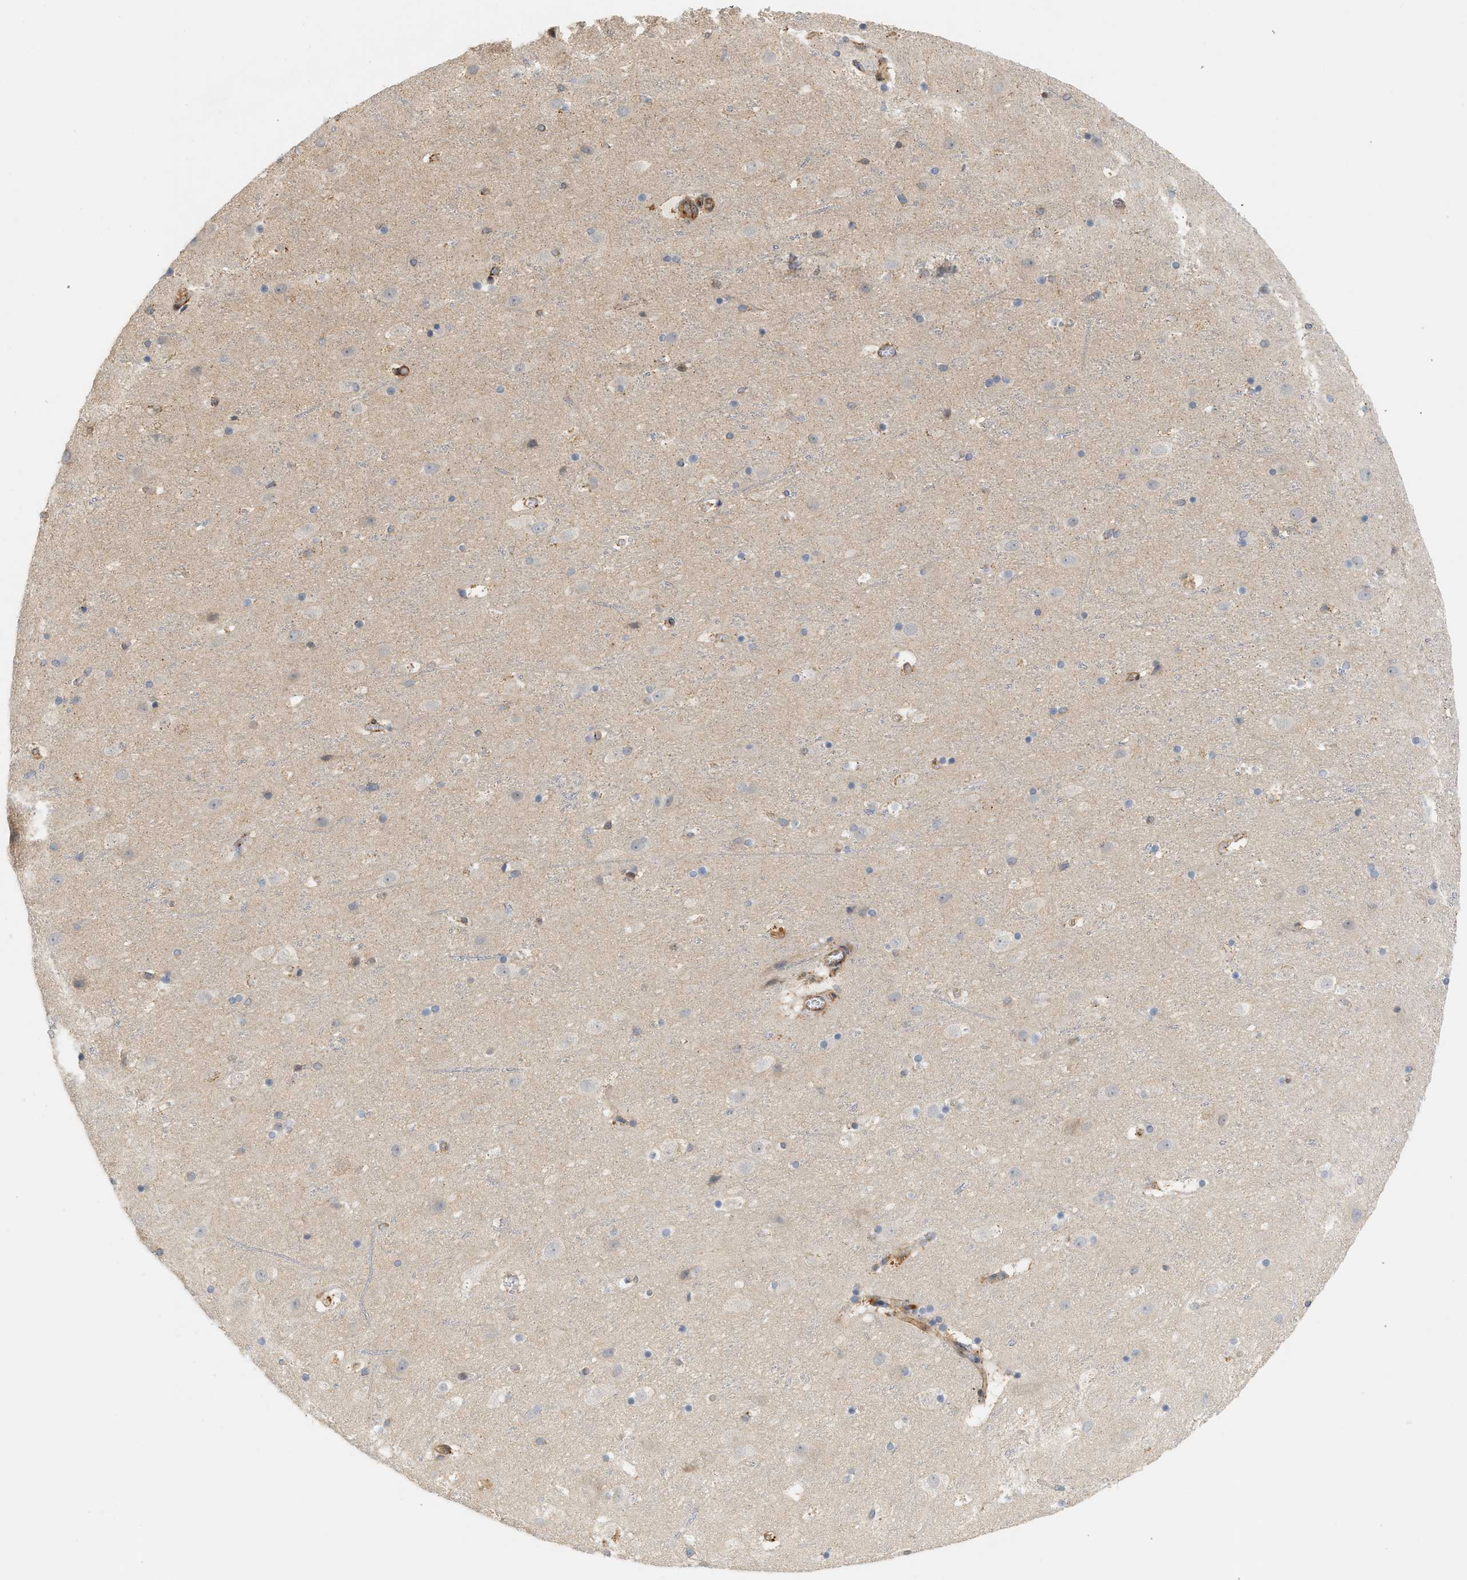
{"staining": {"intensity": "moderate", "quantity": "25%-75%", "location": "cytoplasmic/membranous"}, "tissue": "cerebral cortex", "cell_type": "Endothelial cells", "image_type": "normal", "snomed": [{"axis": "morphology", "description": "Normal tissue, NOS"}, {"axis": "topography", "description": "Cerebral cortex"}], "caption": "Endothelial cells display medium levels of moderate cytoplasmic/membranous positivity in approximately 25%-75% of cells in normal cerebral cortex. Nuclei are stained in blue.", "gene": "SVOP", "patient": {"sex": "male", "age": 45}}